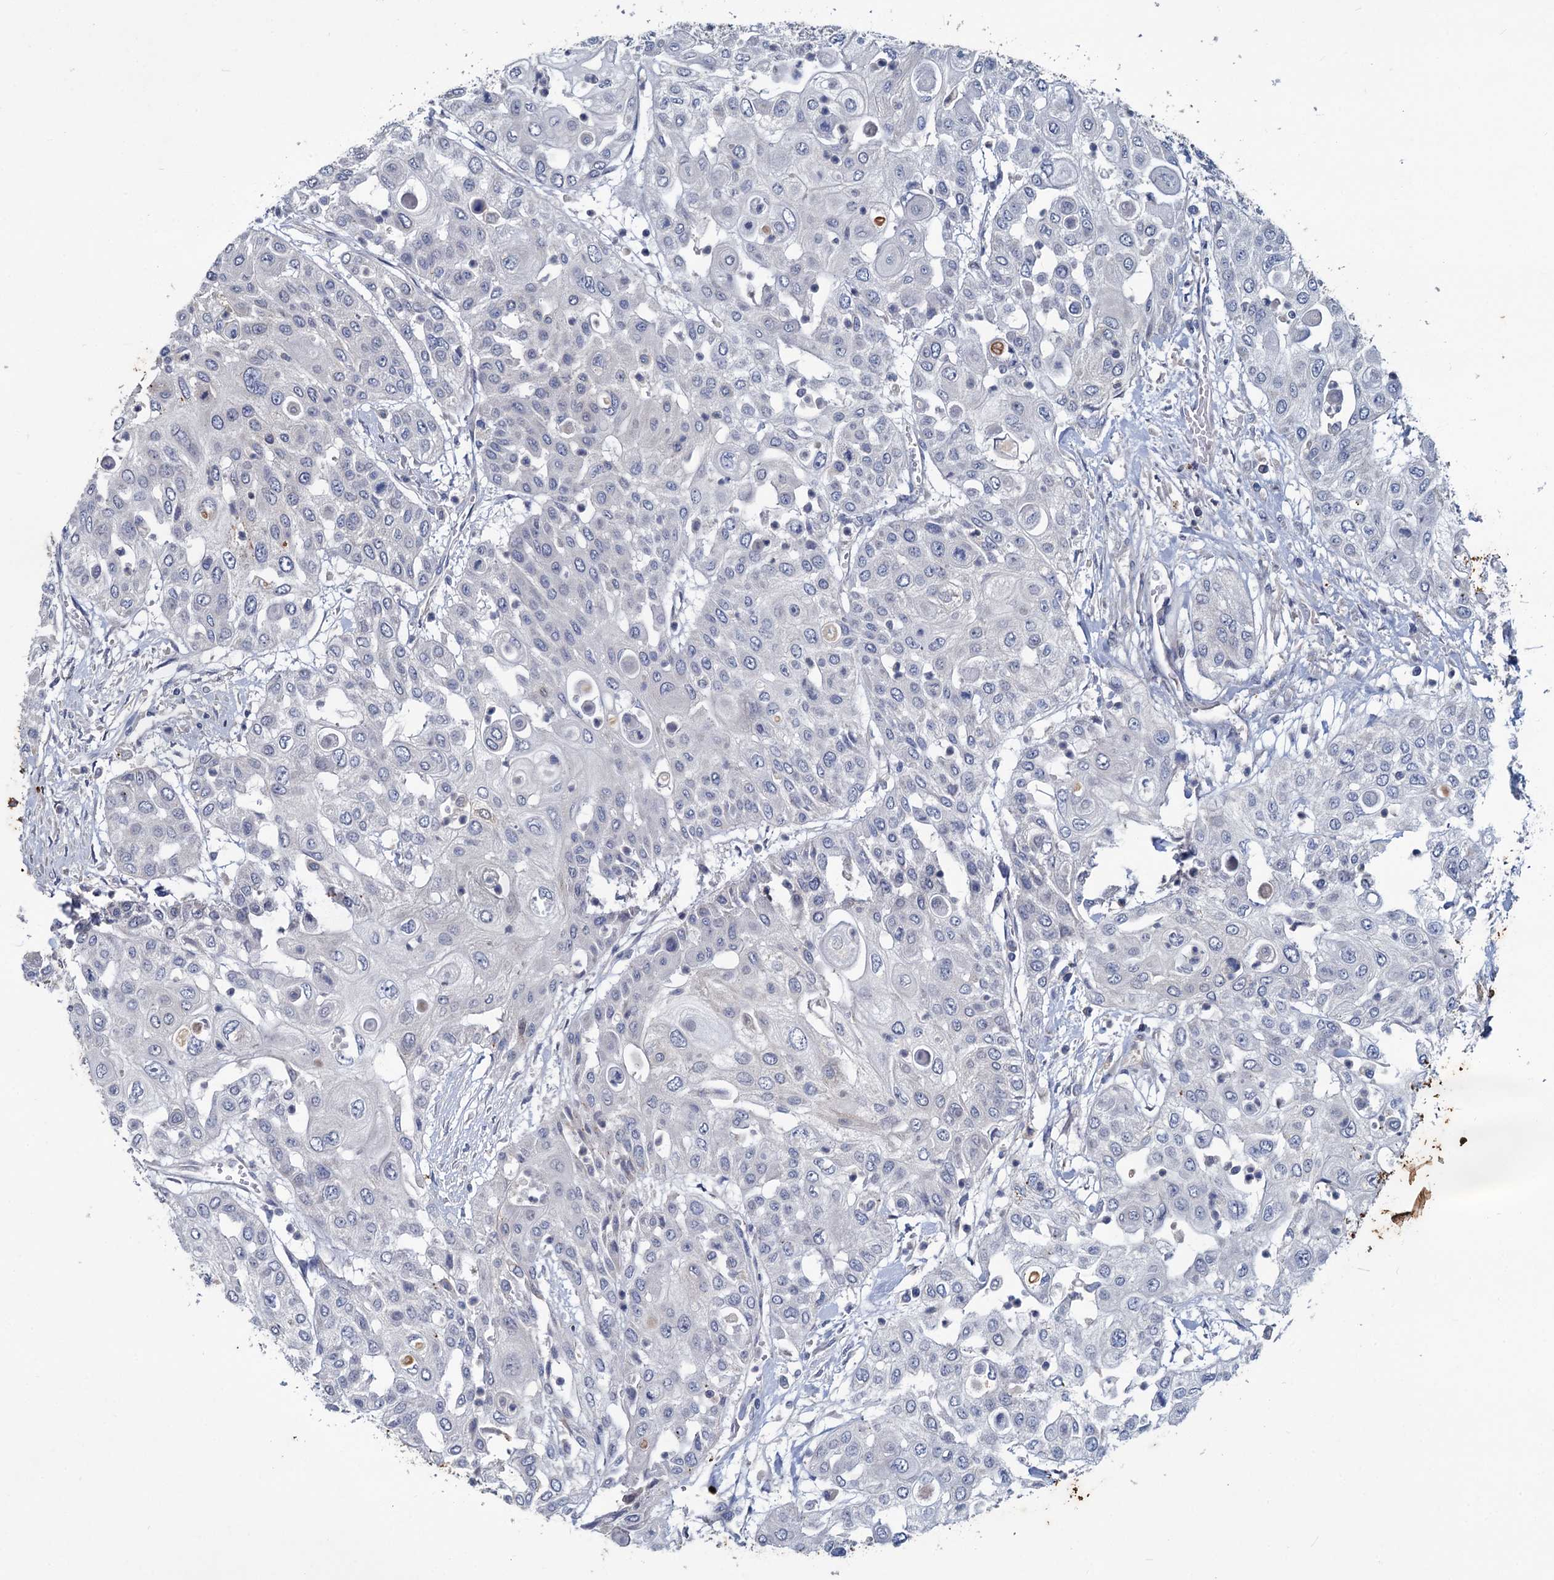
{"staining": {"intensity": "negative", "quantity": "none", "location": "none"}, "tissue": "urothelial cancer", "cell_type": "Tumor cells", "image_type": "cancer", "snomed": [{"axis": "morphology", "description": "Urothelial carcinoma, High grade"}, {"axis": "topography", "description": "Urinary bladder"}], "caption": "A high-resolution micrograph shows immunohistochemistry staining of urothelial cancer, which demonstrates no significant expression in tumor cells. (Immunohistochemistry, brightfield microscopy, high magnification).", "gene": "SLC2A7", "patient": {"sex": "female", "age": 79}}